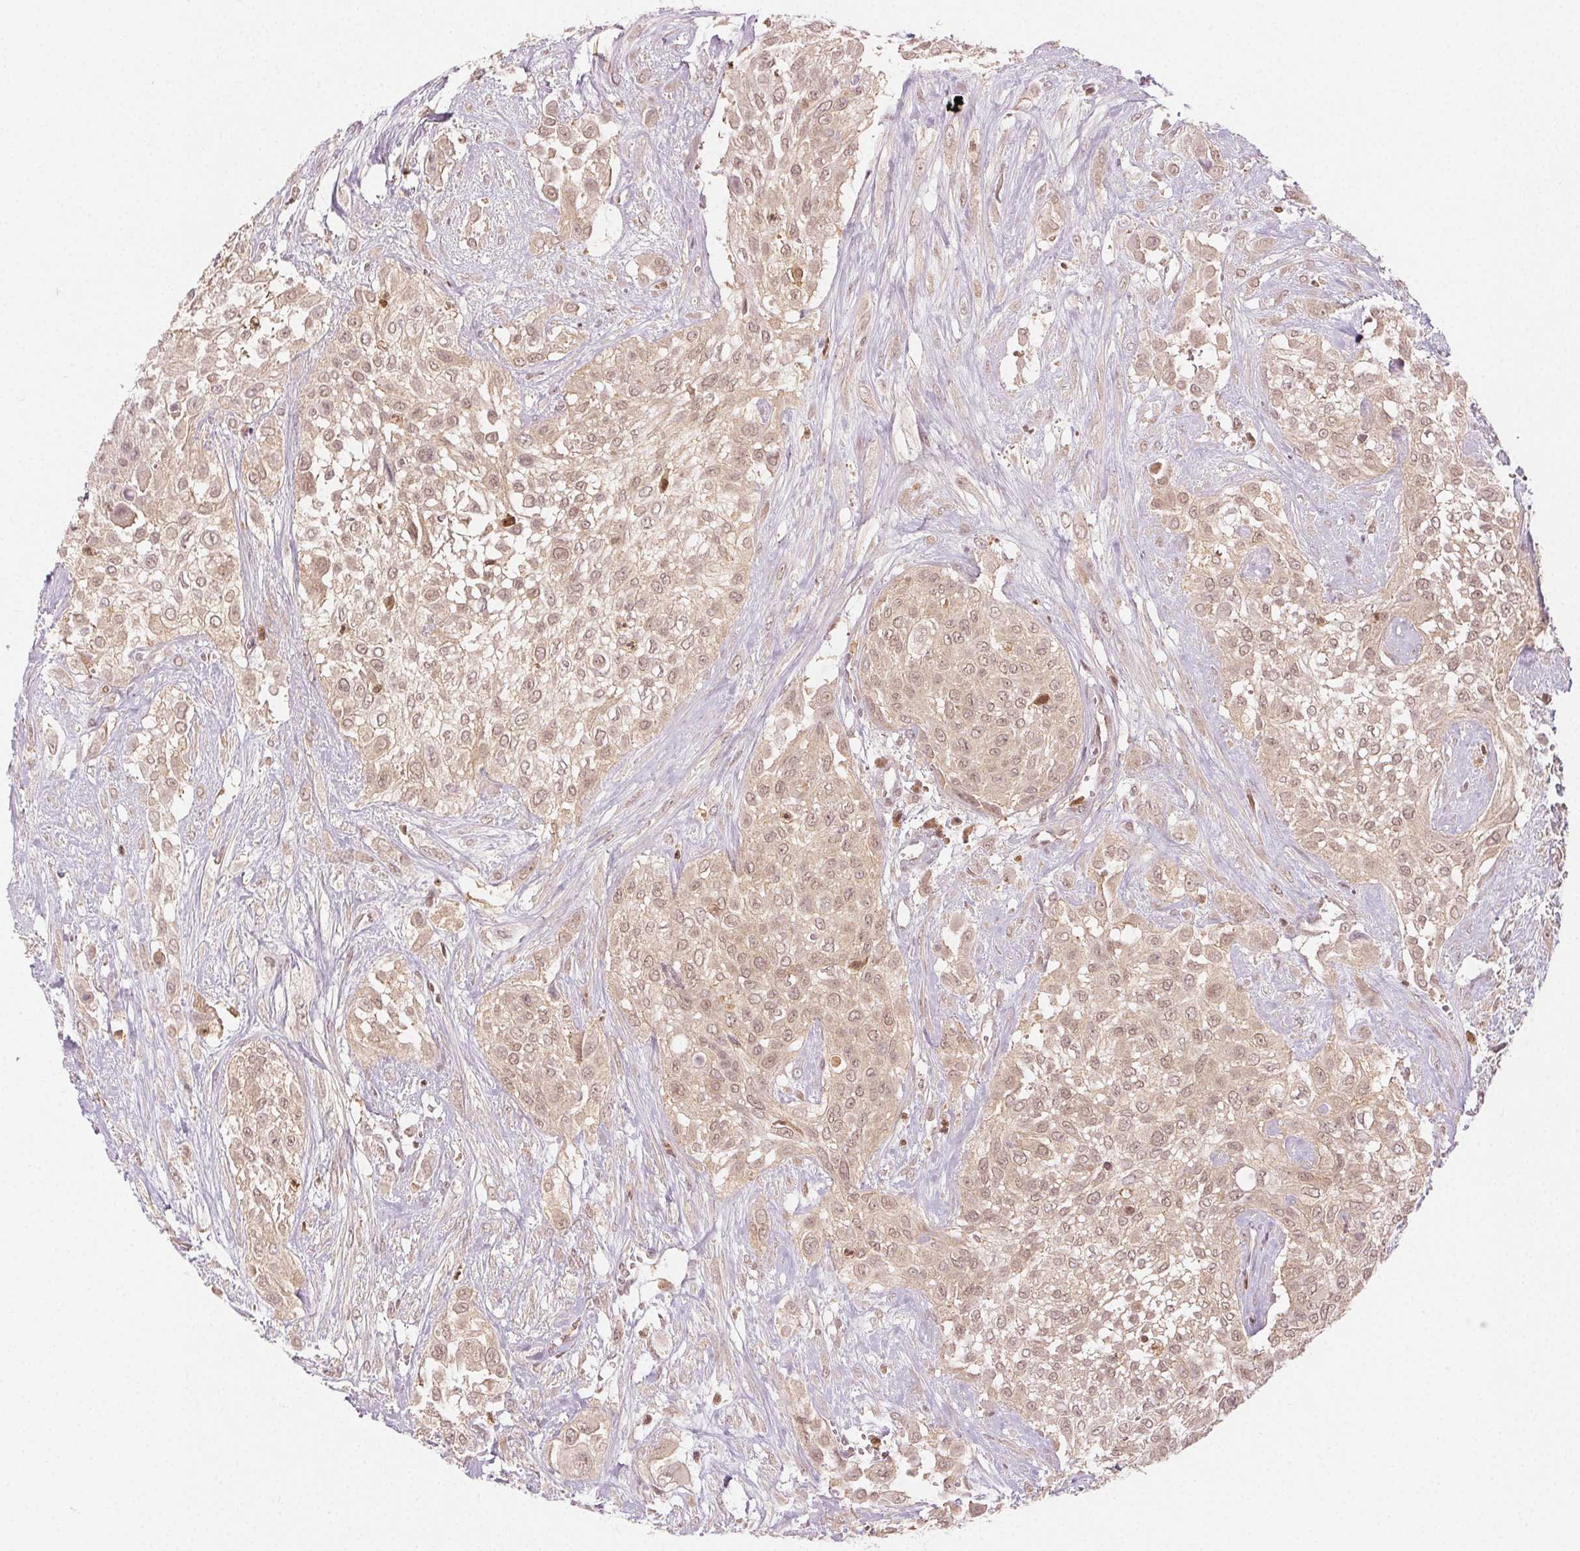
{"staining": {"intensity": "weak", "quantity": ">75%", "location": "cytoplasmic/membranous,nuclear"}, "tissue": "urothelial cancer", "cell_type": "Tumor cells", "image_type": "cancer", "snomed": [{"axis": "morphology", "description": "Urothelial carcinoma, High grade"}, {"axis": "topography", "description": "Urinary bladder"}], "caption": "There is low levels of weak cytoplasmic/membranous and nuclear expression in tumor cells of high-grade urothelial carcinoma, as demonstrated by immunohistochemical staining (brown color).", "gene": "MAPK14", "patient": {"sex": "male", "age": 57}}